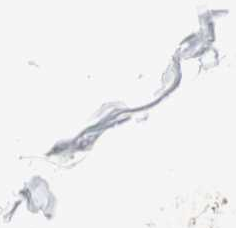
{"staining": {"intensity": "negative", "quantity": "none", "location": "none"}, "tissue": "skin", "cell_type": "Fibroblasts", "image_type": "normal", "snomed": [{"axis": "morphology", "description": "Normal tissue, NOS"}, {"axis": "topography", "description": "Skin"}], "caption": "Skin stained for a protein using IHC demonstrates no positivity fibroblasts.", "gene": "EEF2K", "patient": {"sex": "male", "age": 67}}